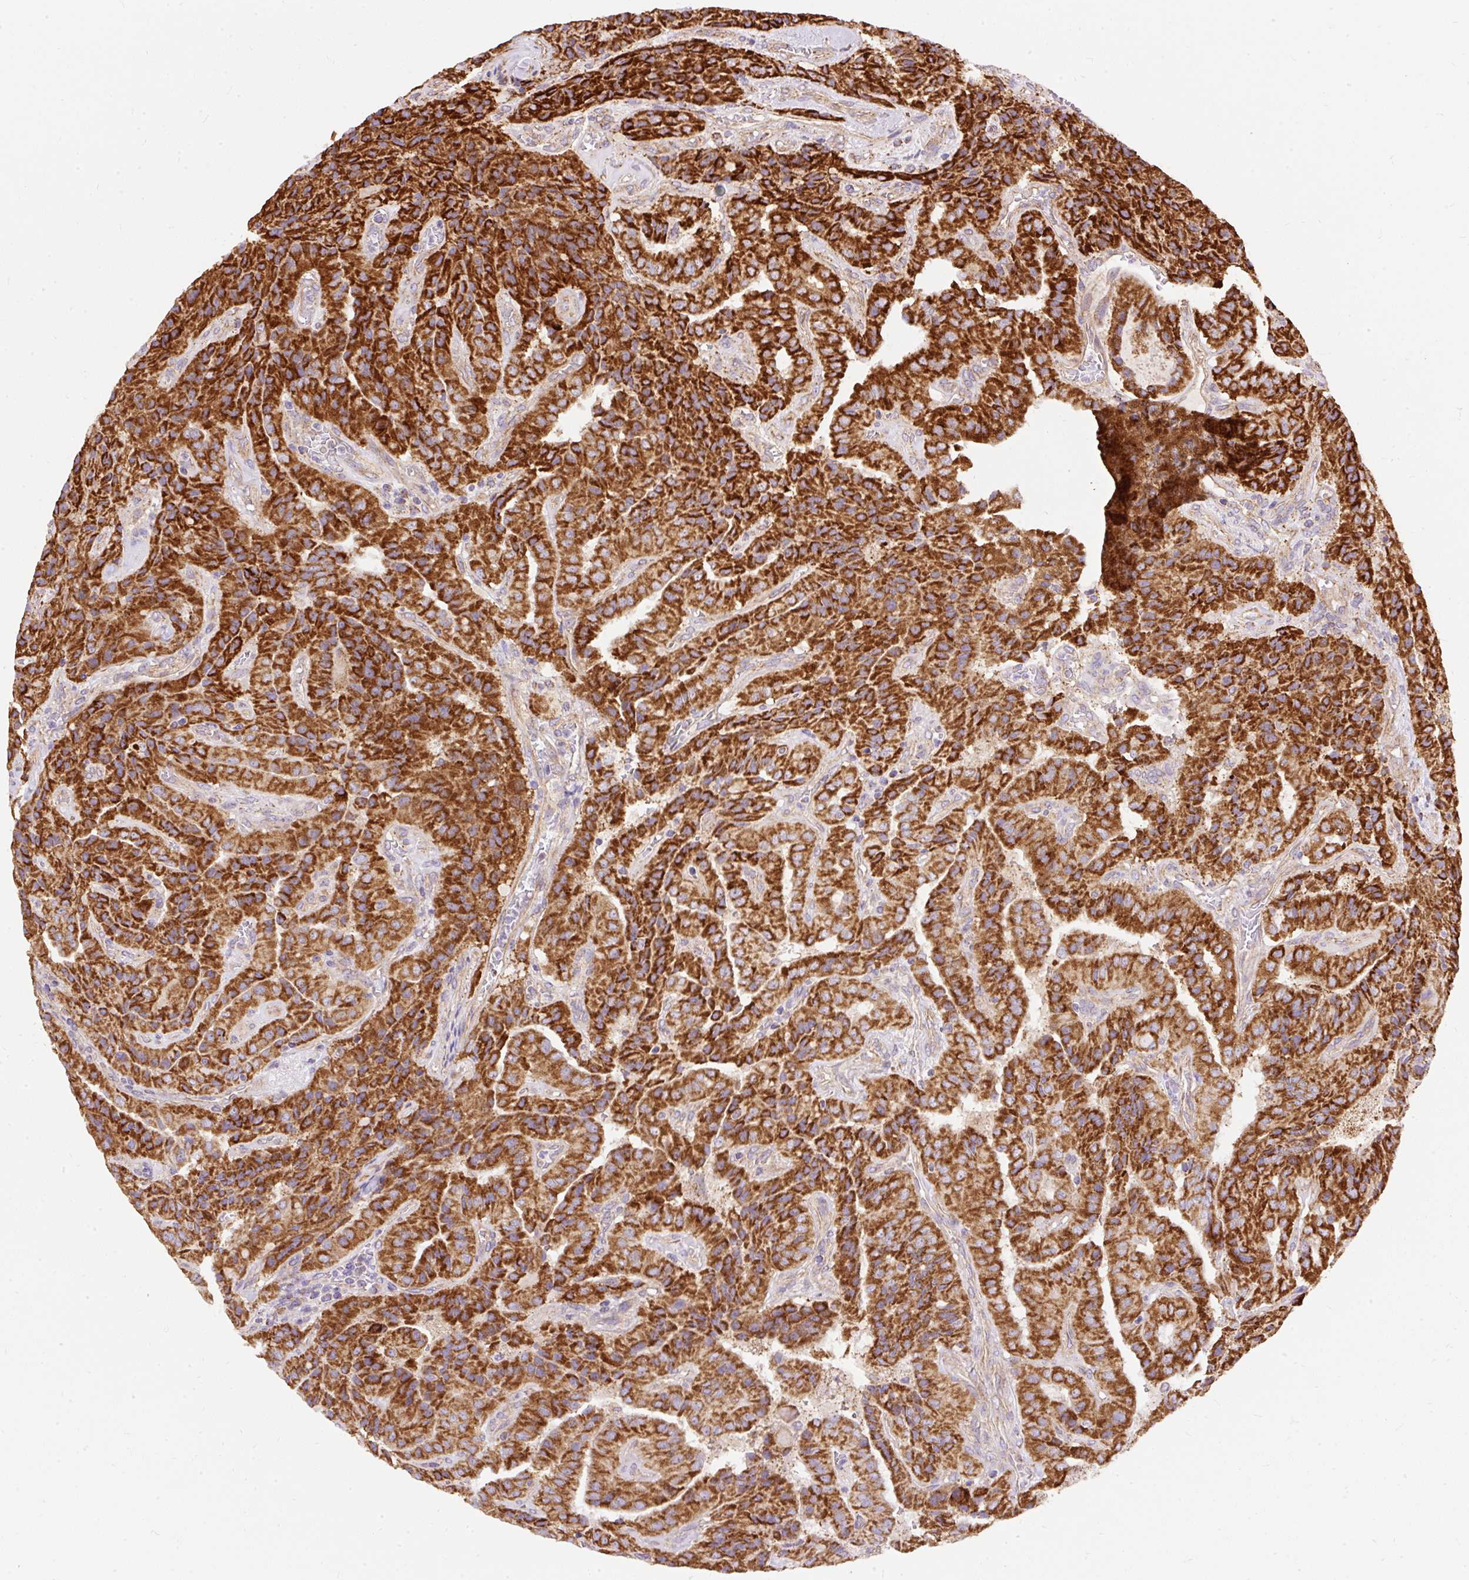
{"staining": {"intensity": "strong", "quantity": ">75%", "location": "cytoplasmic/membranous"}, "tissue": "thyroid cancer", "cell_type": "Tumor cells", "image_type": "cancer", "snomed": [{"axis": "morphology", "description": "Normal tissue, NOS"}, {"axis": "morphology", "description": "Papillary adenocarcinoma, NOS"}, {"axis": "topography", "description": "Thyroid gland"}], "caption": "Protein staining by IHC demonstrates strong cytoplasmic/membranous expression in about >75% of tumor cells in thyroid cancer.", "gene": "CEP290", "patient": {"sex": "female", "age": 59}}